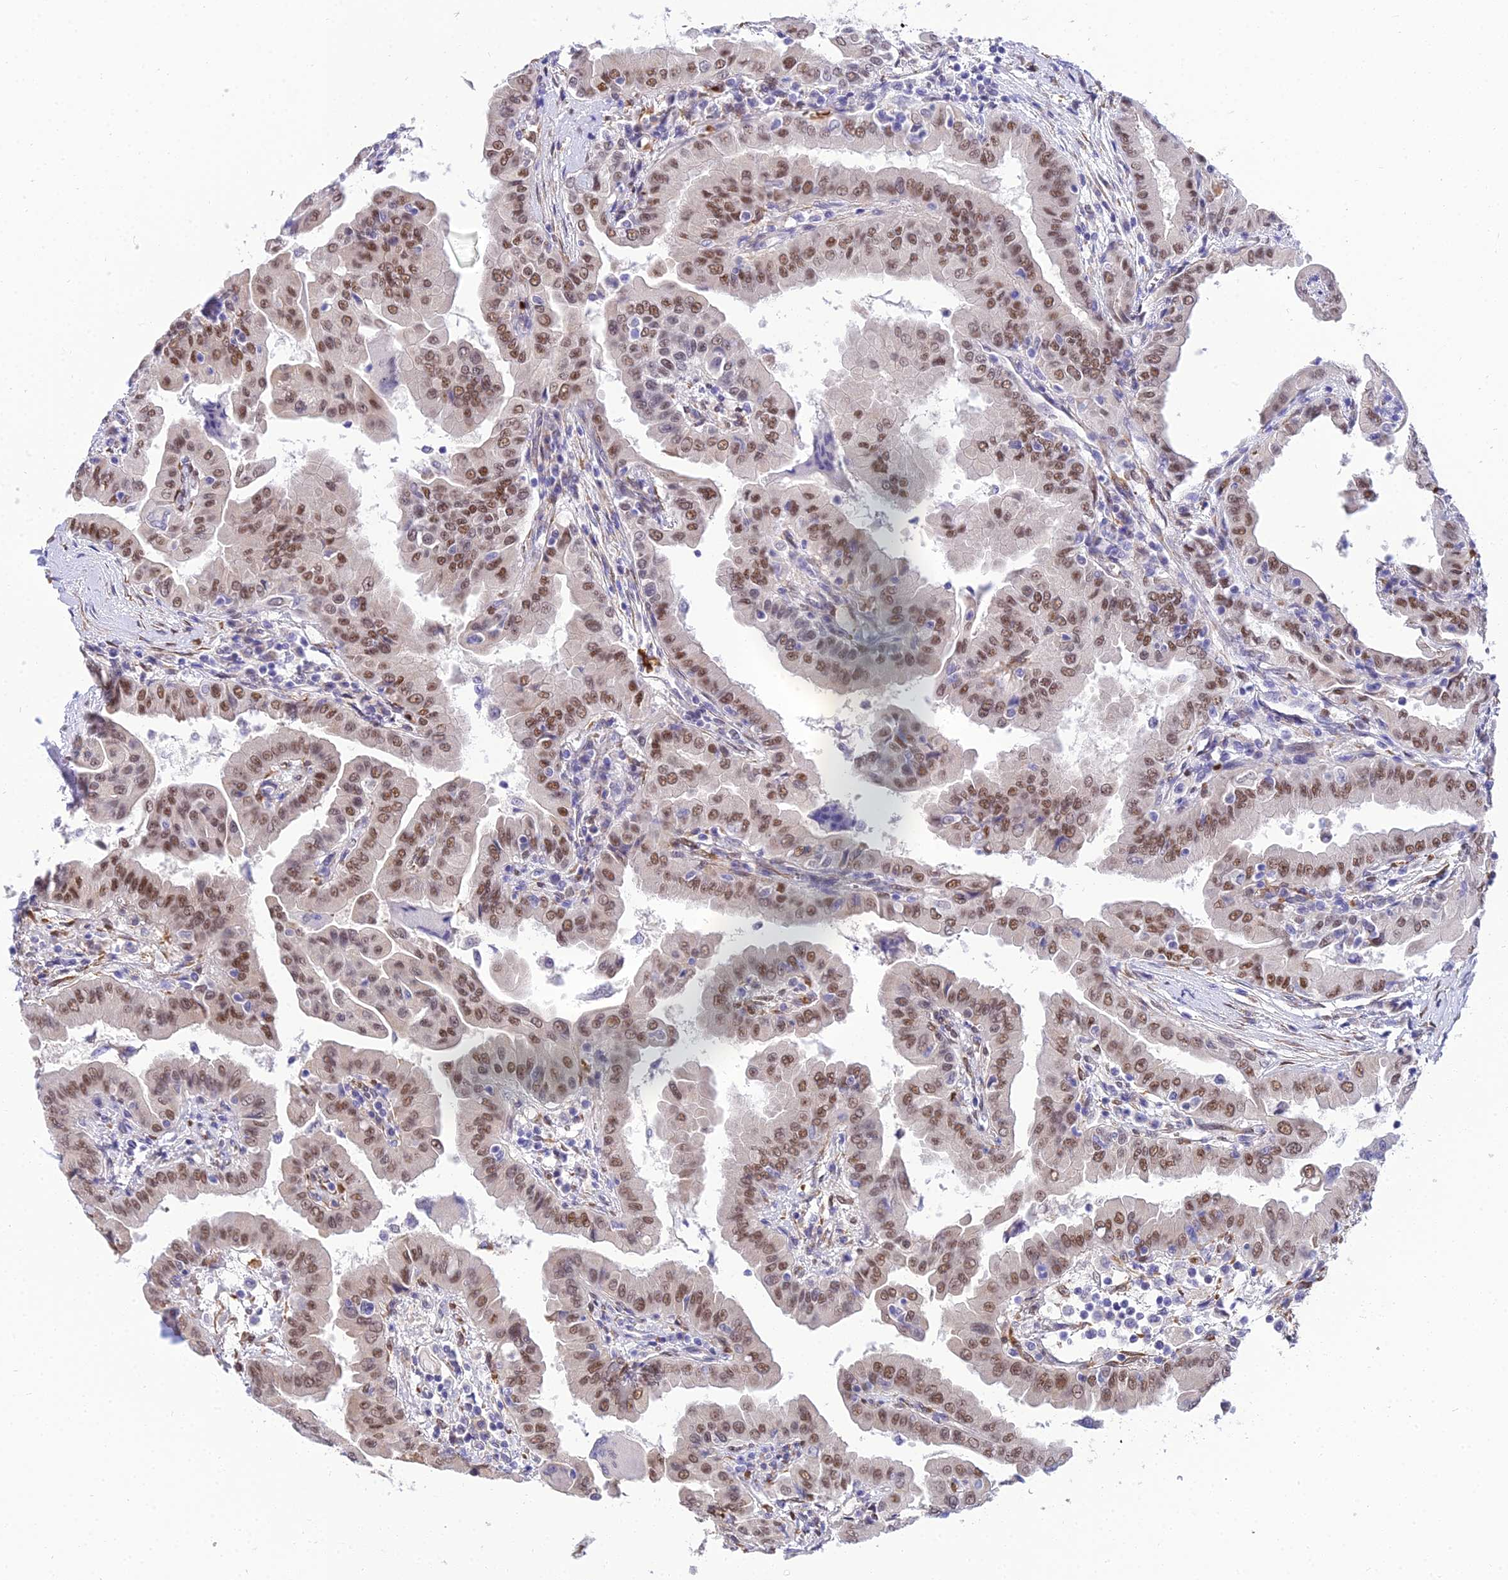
{"staining": {"intensity": "moderate", "quantity": ">75%", "location": "nuclear"}, "tissue": "thyroid cancer", "cell_type": "Tumor cells", "image_type": "cancer", "snomed": [{"axis": "morphology", "description": "Papillary adenocarcinoma, NOS"}, {"axis": "topography", "description": "Thyroid gland"}], "caption": "Thyroid cancer (papillary adenocarcinoma) stained for a protein displays moderate nuclear positivity in tumor cells. (Brightfield microscopy of DAB IHC at high magnification).", "gene": "BCL9", "patient": {"sex": "male", "age": 33}}